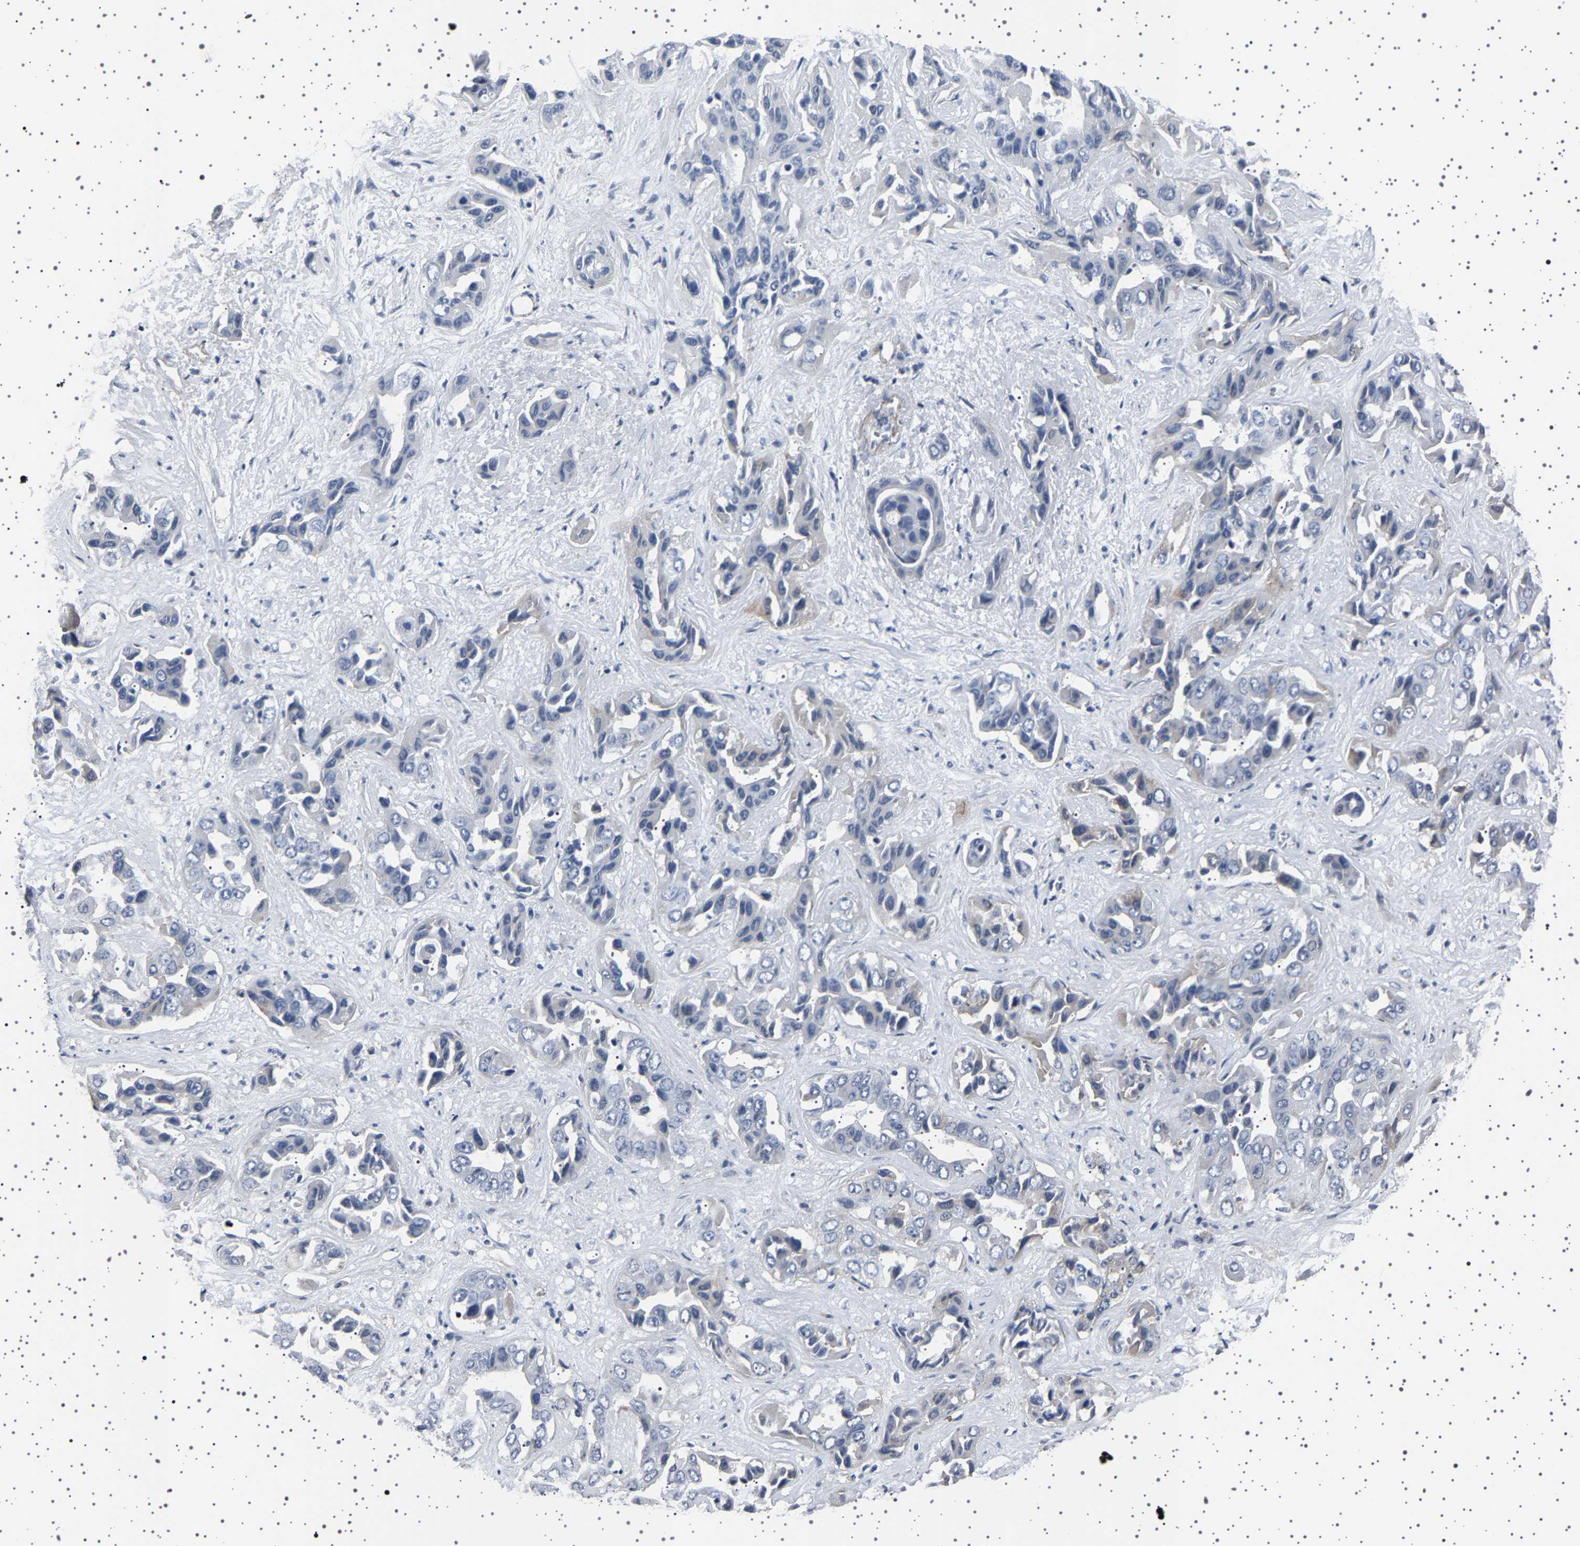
{"staining": {"intensity": "negative", "quantity": "none", "location": "none"}, "tissue": "liver cancer", "cell_type": "Tumor cells", "image_type": "cancer", "snomed": [{"axis": "morphology", "description": "Cholangiocarcinoma"}, {"axis": "topography", "description": "Liver"}], "caption": "Immunohistochemical staining of human liver cholangiocarcinoma exhibits no significant positivity in tumor cells.", "gene": "PAK5", "patient": {"sex": "female", "age": 52}}